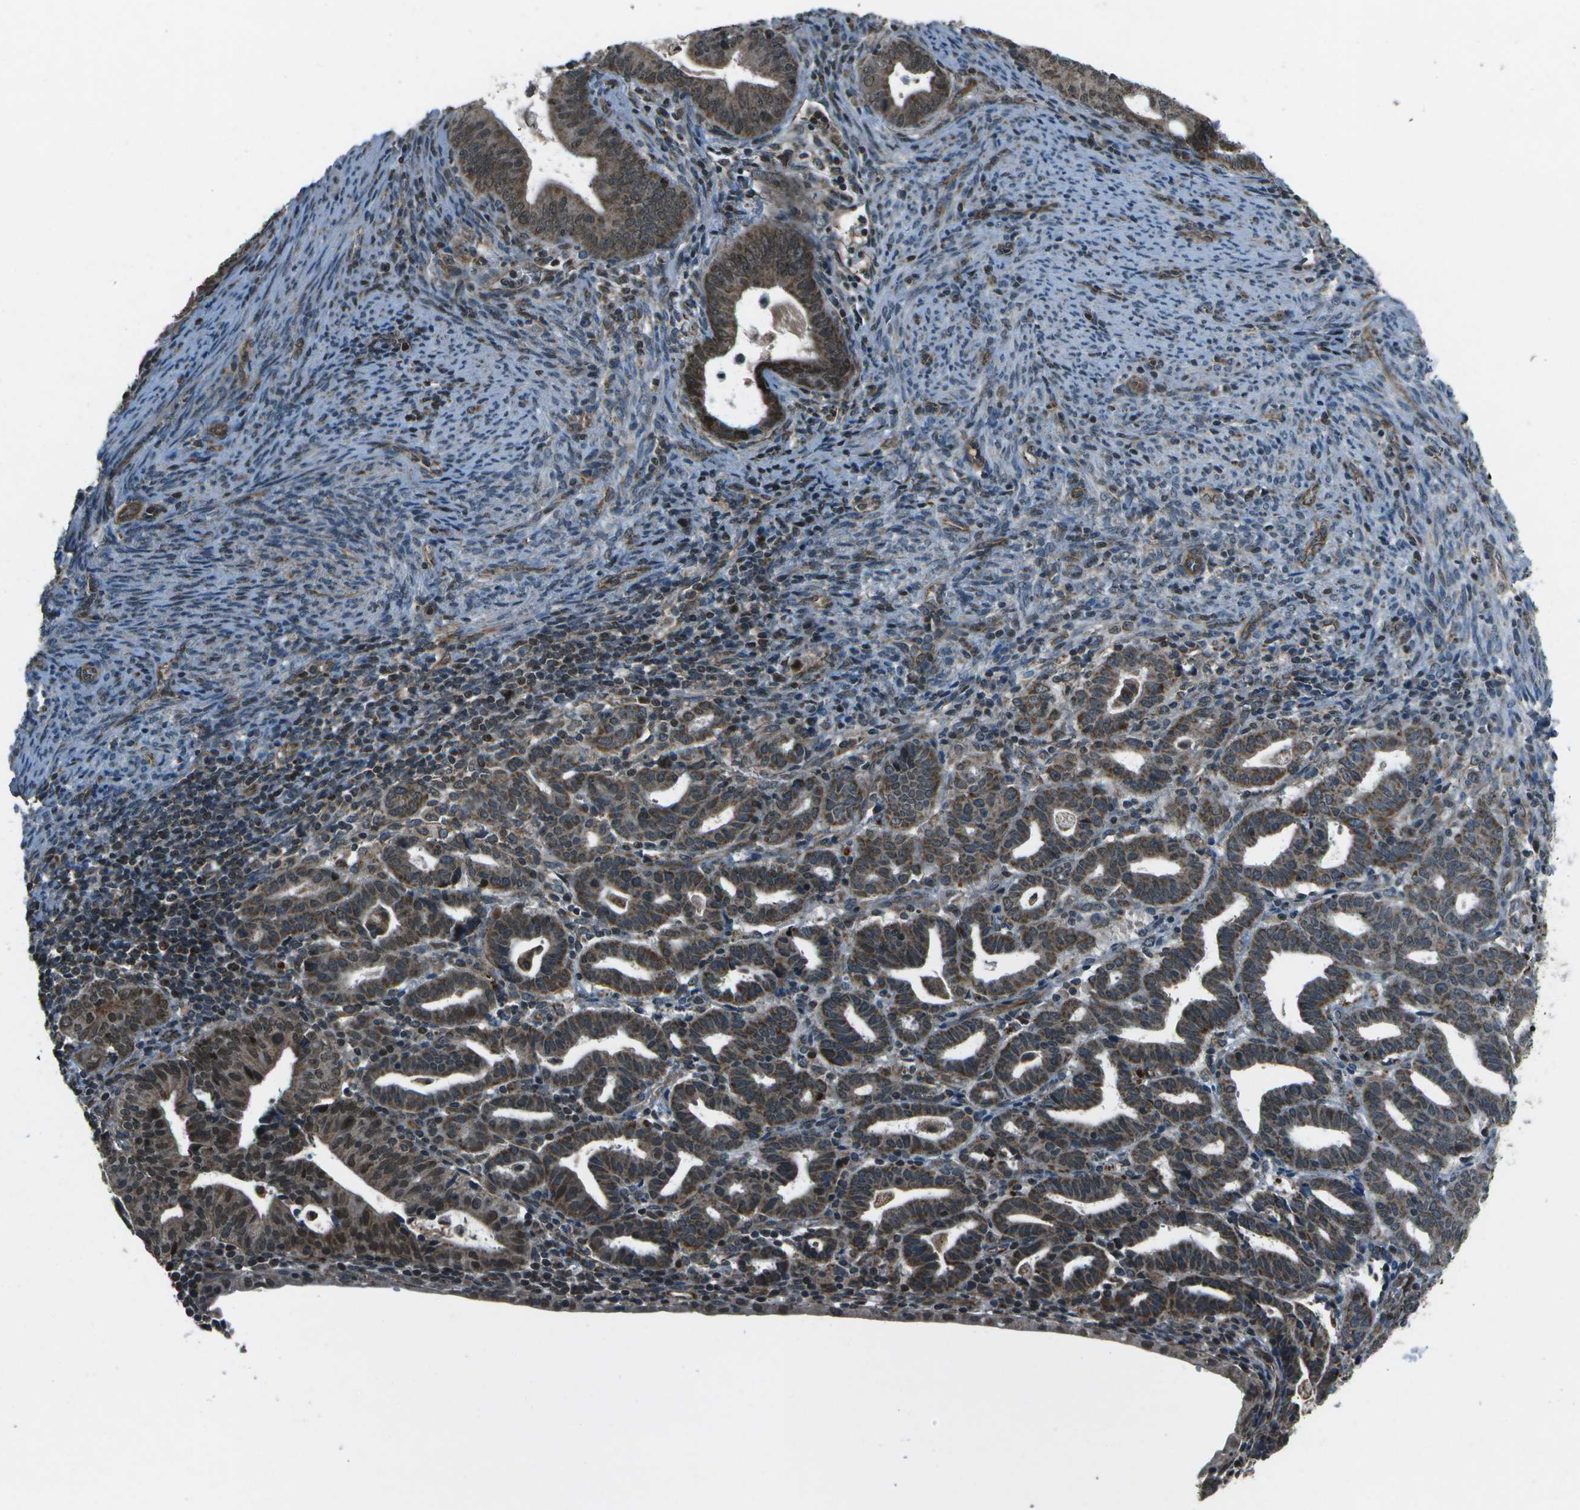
{"staining": {"intensity": "strong", "quantity": ">75%", "location": "cytoplasmic/membranous,nuclear"}, "tissue": "endometrial cancer", "cell_type": "Tumor cells", "image_type": "cancer", "snomed": [{"axis": "morphology", "description": "Adenocarcinoma, NOS"}, {"axis": "topography", "description": "Uterus"}], "caption": "Immunohistochemistry image of neoplastic tissue: endometrial cancer stained using immunohistochemistry exhibits high levels of strong protein expression localized specifically in the cytoplasmic/membranous and nuclear of tumor cells, appearing as a cytoplasmic/membranous and nuclear brown color.", "gene": "EIF2AK1", "patient": {"sex": "female", "age": 83}}